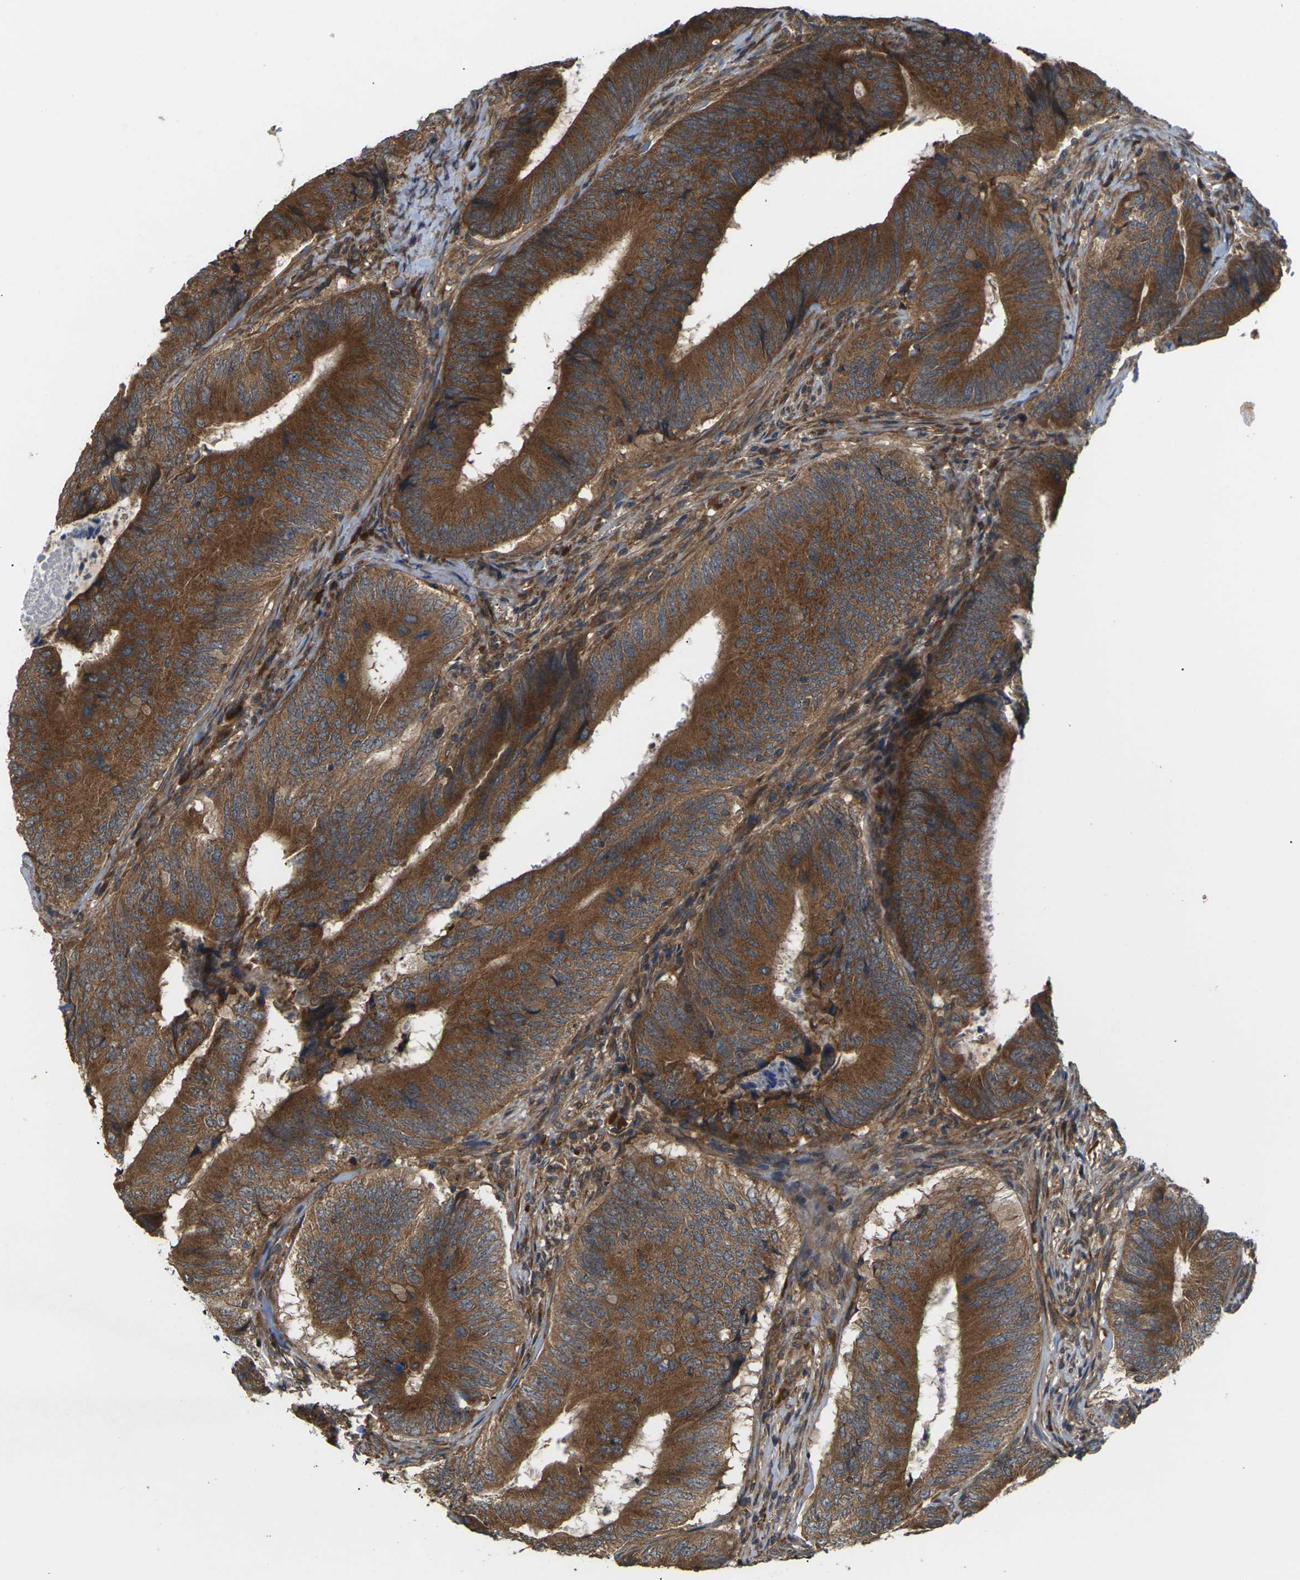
{"staining": {"intensity": "strong", "quantity": ">75%", "location": "cytoplasmic/membranous"}, "tissue": "colorectal cancer", "cell_type": "Tumor cells", "image_type": "cancer", "snomed": [{"axis": "morphology", "description": "Normal tissue, NOS"}, {"axis": "morphology", "description": "Adenocarcinoma, NOS"}, {"axis": "topography", "description": "Colon"}], "caption": "Immunohistochemistry micrograph of human adenocarcinoma (colorectal) stained for a protein (brown), which exhibits high levels of strong cytoplasmic/membranous positivity in approximately >75% of tumor cells.", "gene": "NRAS", "patient": {"sex": "male", "age": 56}}